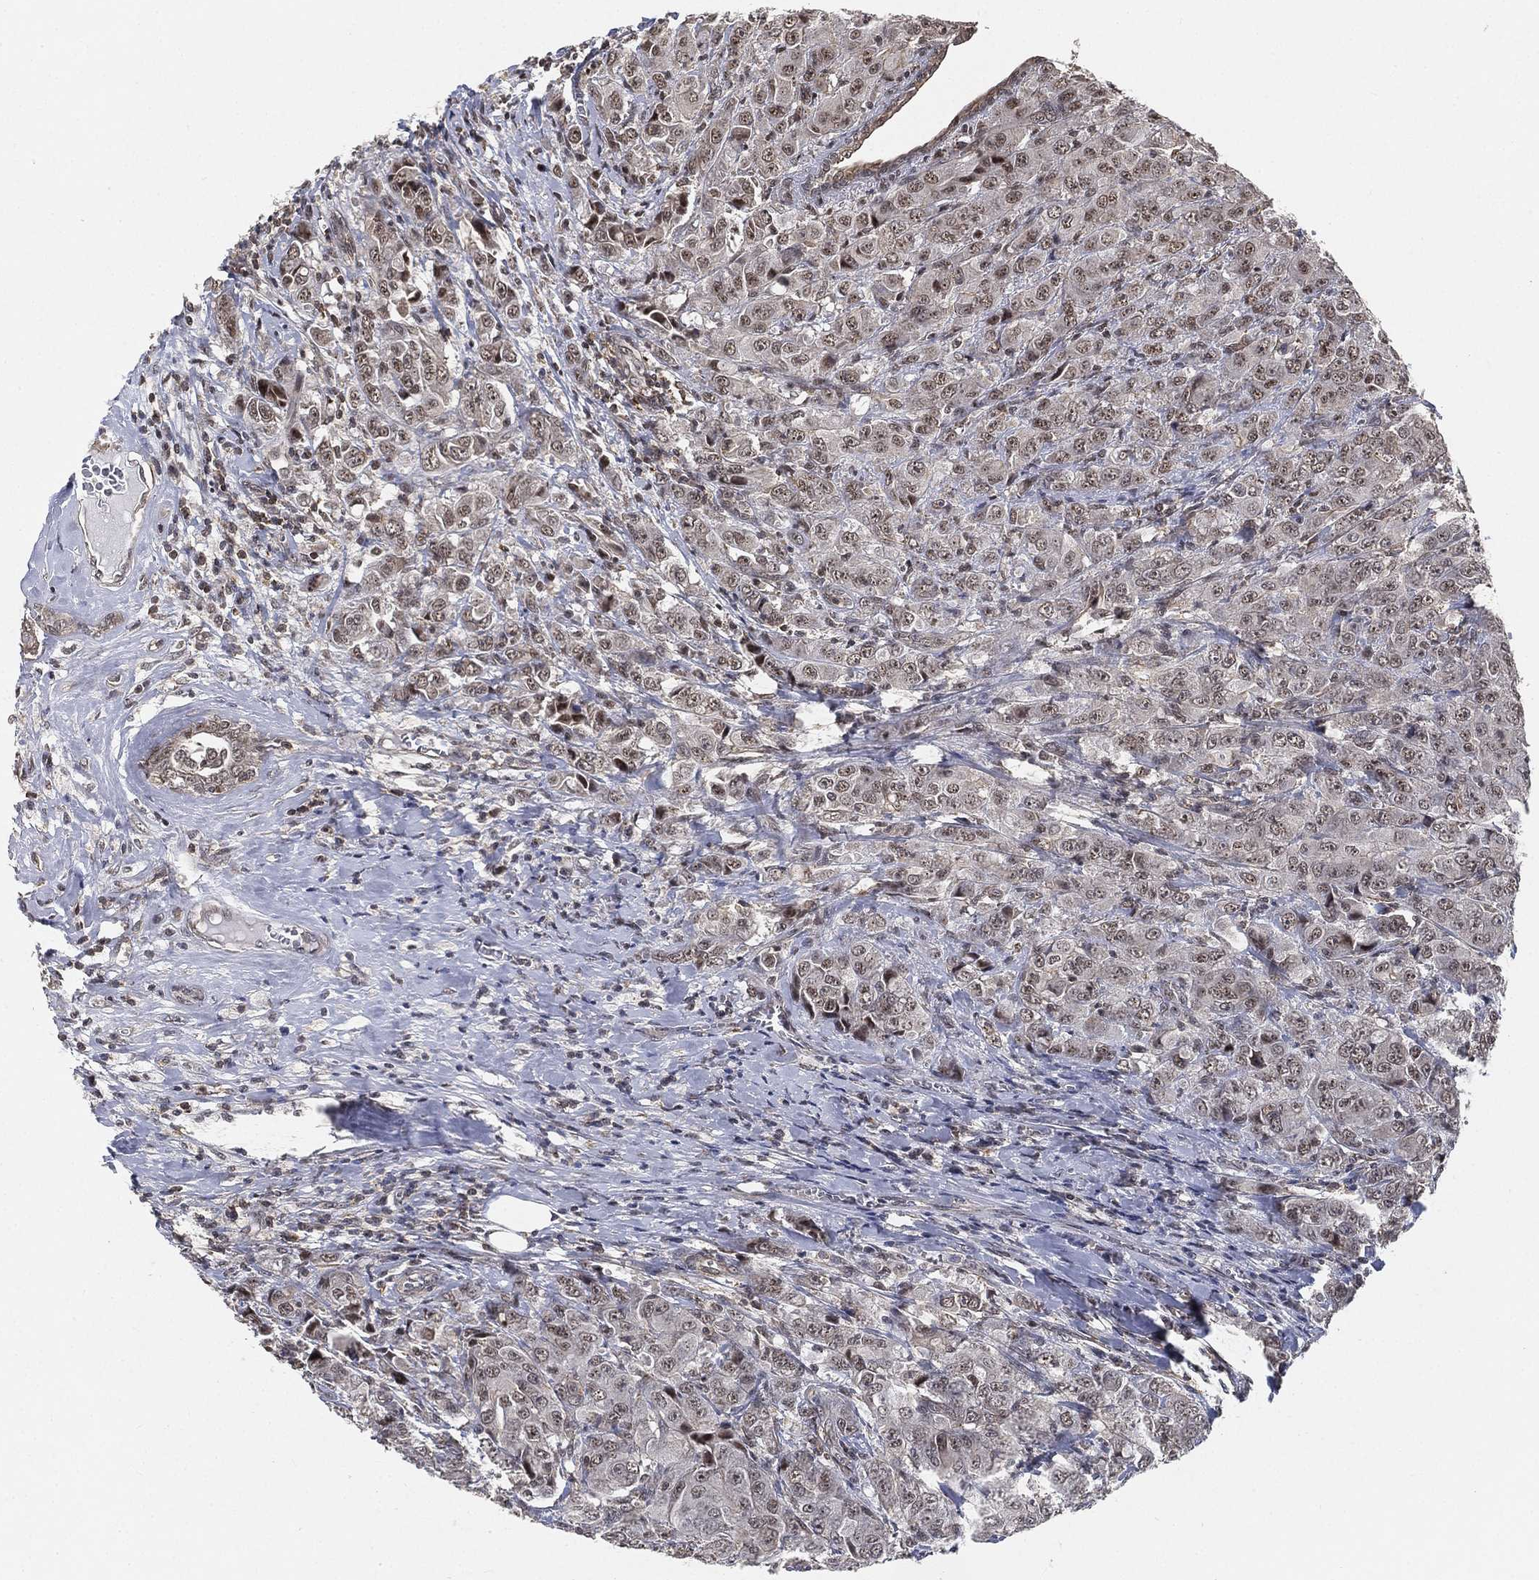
{"staining": {"intensity": "moderate", "quantity": "<25%", "location": "cytoplasmic/membranous,nuclear"}, "tissue": "breast cancer", "cell_type": "Tumor cells", "image_type": "cancer", "snomed": [{"axis": "morphology", "description": "Duct carcinoma"}, {"axis": "topography", "description": "Breast"}], "caption": "Protein analysis of breast cancer tissue reveals moderate cytoplasmic/membranous and nuclear staining in approximately <25% of tumor cells.", "gene": "RSRC2", "patient": {"sex": "female", "age": 43}}